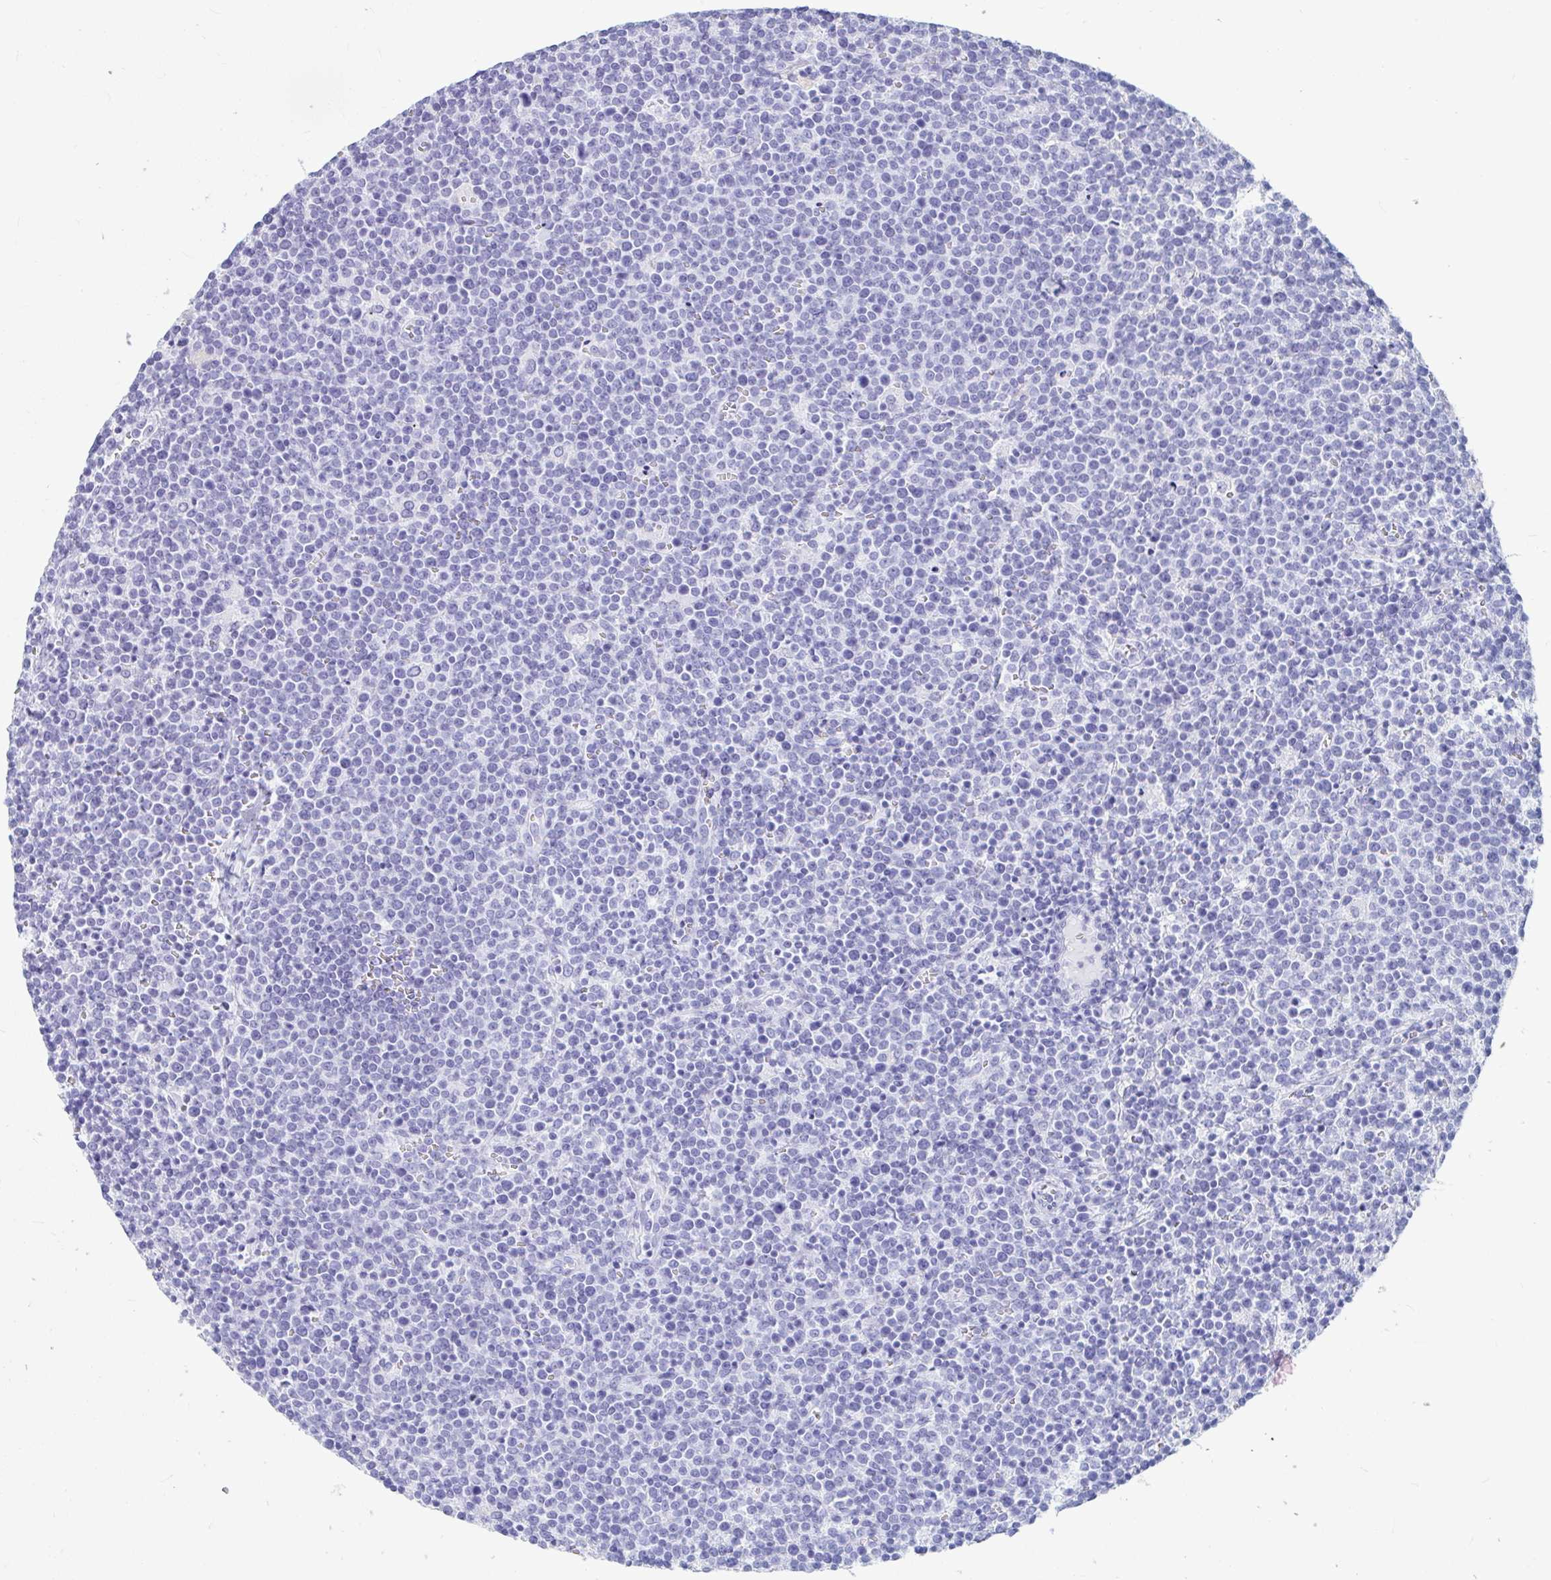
{"staining": {"intensity": "negative", "quantity": "none", "location": "none"}, "tissue": "lymphoma", "cell_type": "Tumor cells", "image_type": "cancer", "snomed": [{"axis": "morphology", "description": "Malignant lymphoma, non-Hodgkin's type, High grade"}, {"axis": "topography", "description": "Lymph node"}], "caption": "Micrograph shows no significant protein expression in tumor cells of lymphoma.", "gene": "OR5J2", "patient": {"sex": "male", "age": 61}}